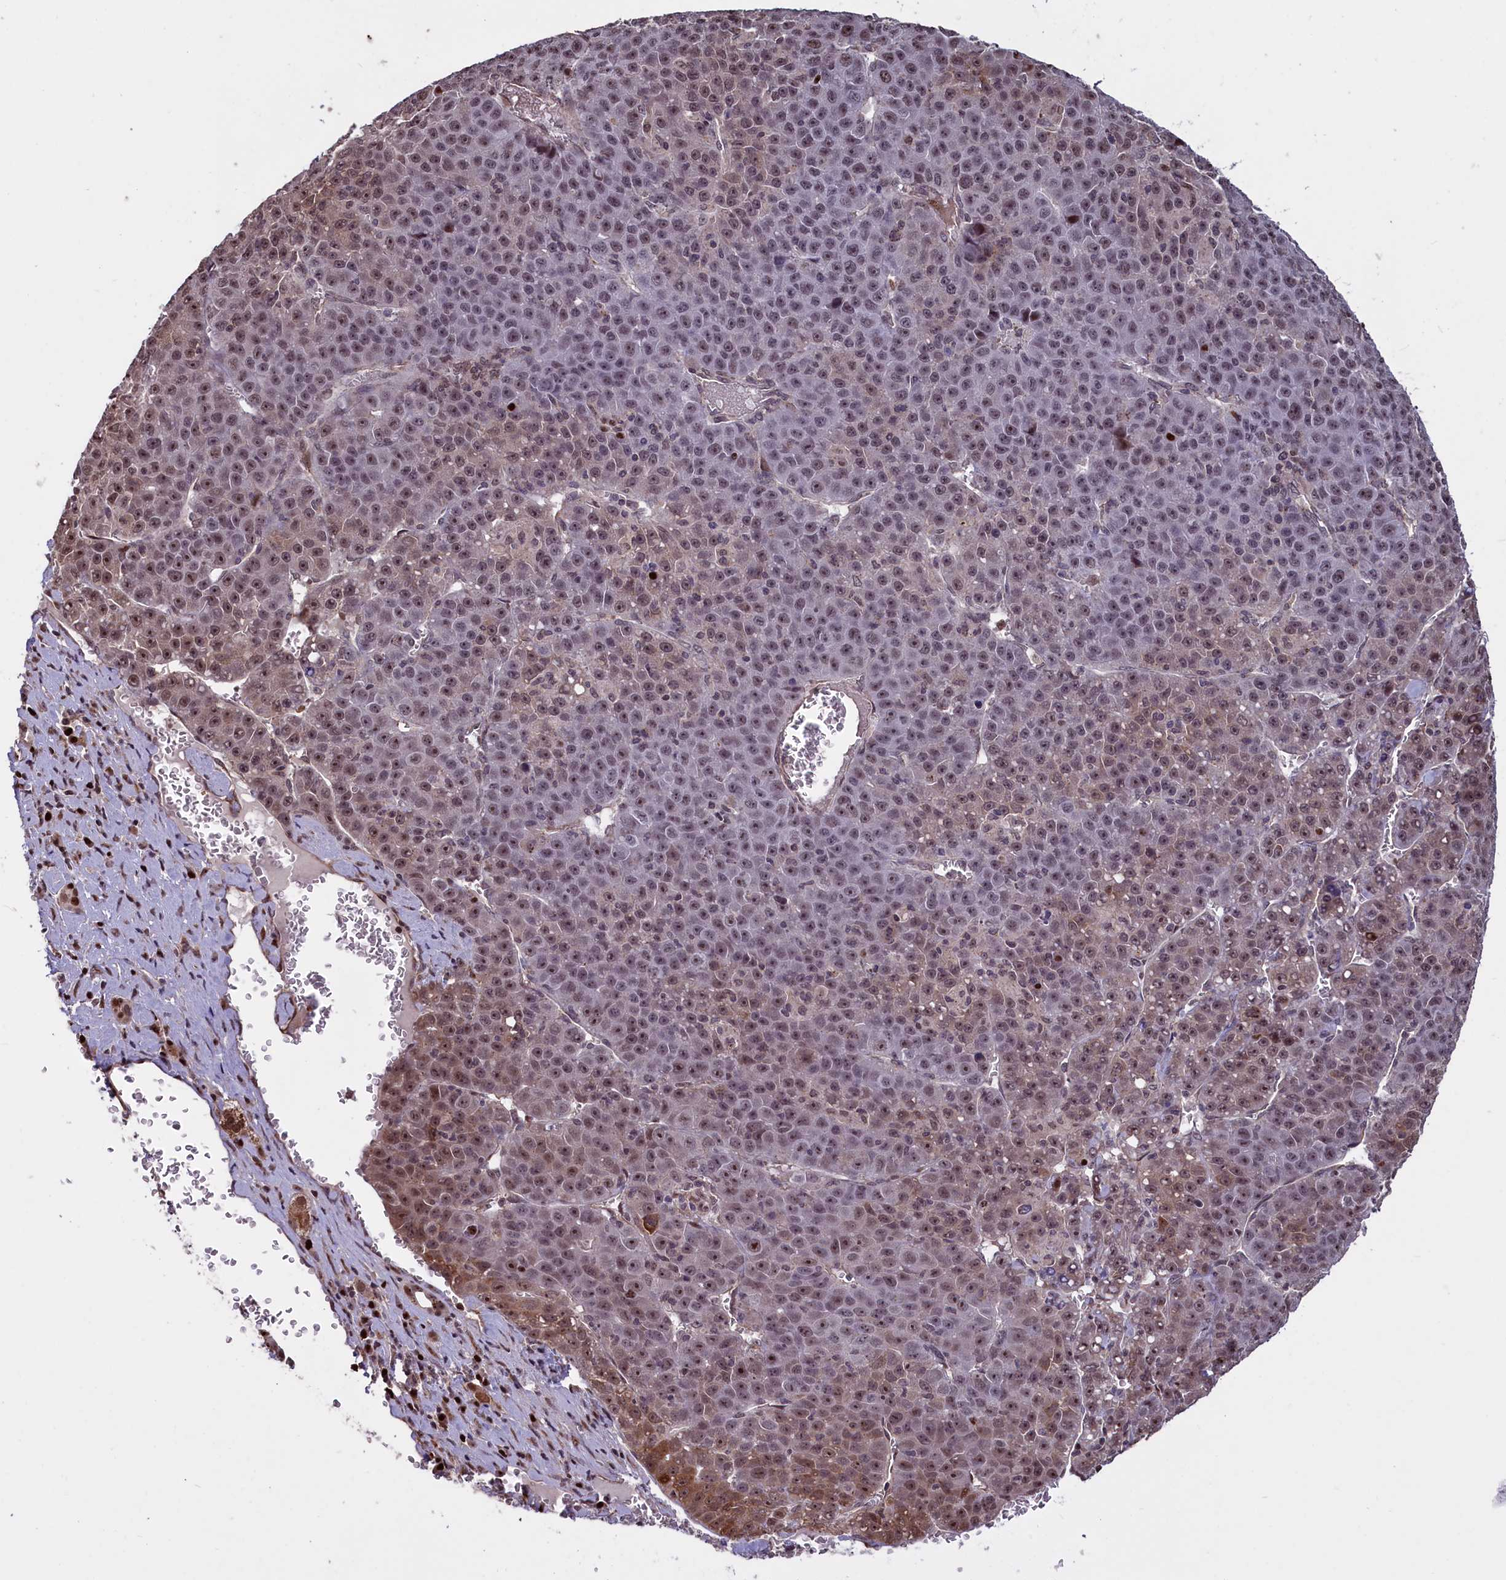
{"staining": {"intensity": "moderate", "quantity": ">75%", "location": "cytoplasmic/membranous,nuclear"}, "tissue": "liver cancer", "cell_type": "Tumor cells", "image_type": "cancer", "snomed": [{"axis": "morphology", "description": "Carcinoma, Hepatocellular, NOS"}, {"axis": "topography", "description": "Liver"}], "caption": "Liver cancer stained with a protein marker displays moderate staining in tumor cells.", "gene": "SHFL", "patient": {"sex": "female", "age": 53}}